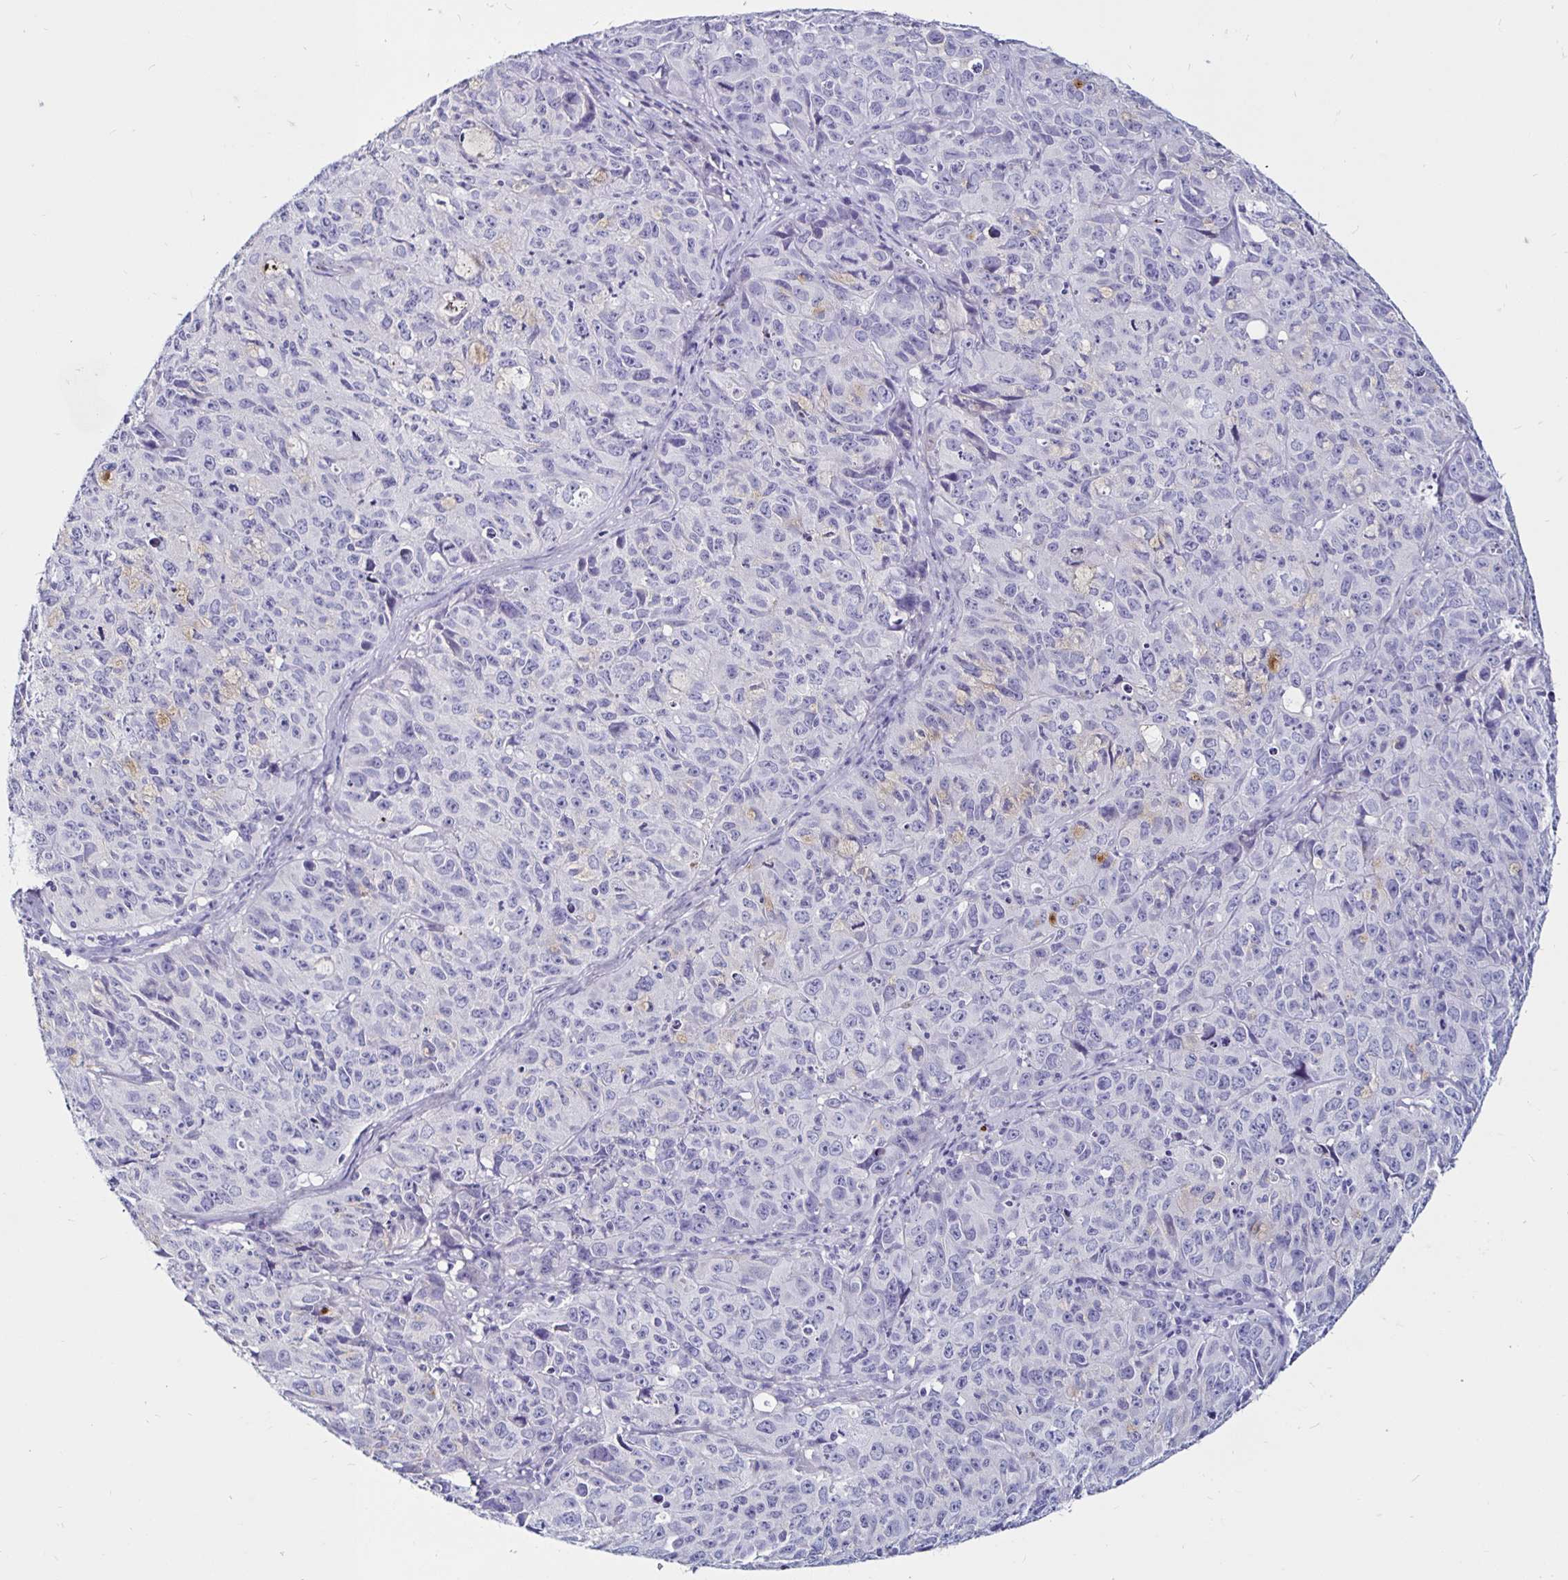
{"staining": {"intensity": "negative", "quantity": "none", "location": "none"}, "tissue": "cervical cancer", "cell_type": "Tumor cells", "image_type": "cancer", "snomed": [{"axis": "morphology", "description": "Squamous cell carcinoma, NOS"}, {"axis": "topography", "description": "Cervix"}], "caption": "IHC image of neoplastic tissue: human cervical cancer (squamous cell carcinoma) stained with DAB demonstrates no significant protein expression in tumor cells.", "gene": "TIMP1", "patient": {"sex": "female", "age": 28}}